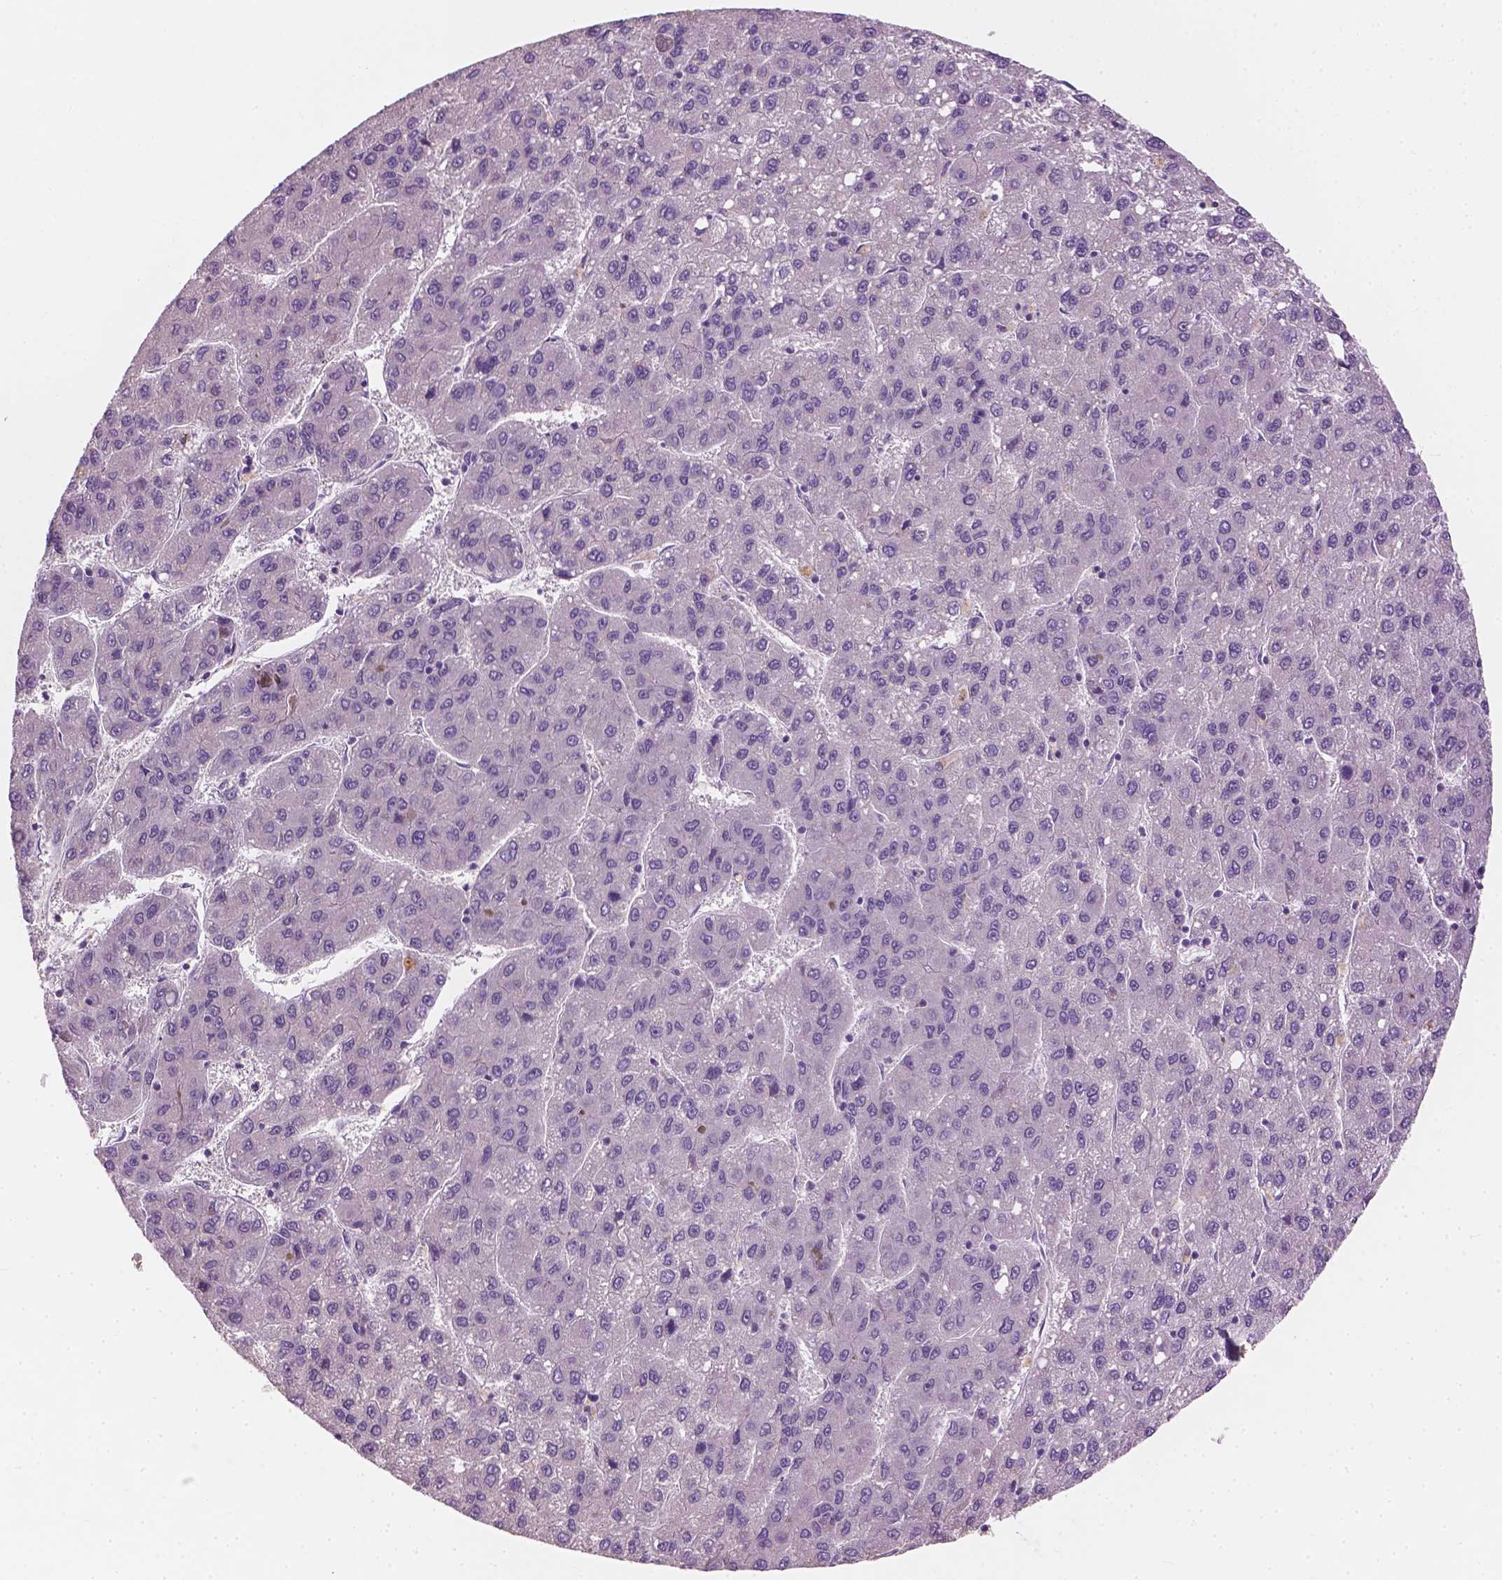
{"staining": {"intensity": "negative", "quantity": "none", "location": "none"}, "tissue": "liver cancer", "cell_type": "Tumor cells", "image_type": "cancer", "snomed": [{"axis": "morphology", "description": "Carcinoma, Hepatocellular, NOS"}, {"axis": "topography", "description": "Liver"}], "caption": "High magnification brightfield microscopy of liver cancer (hepatocellular carcinoma) stained with DAB (3,3'-diaminobenzidine) (brown) and counterstained with hematoxylin (blue): tumor cells show no significant staining.", "gene": "KRT17", "patient": {"sex": "female", "age": 82}}